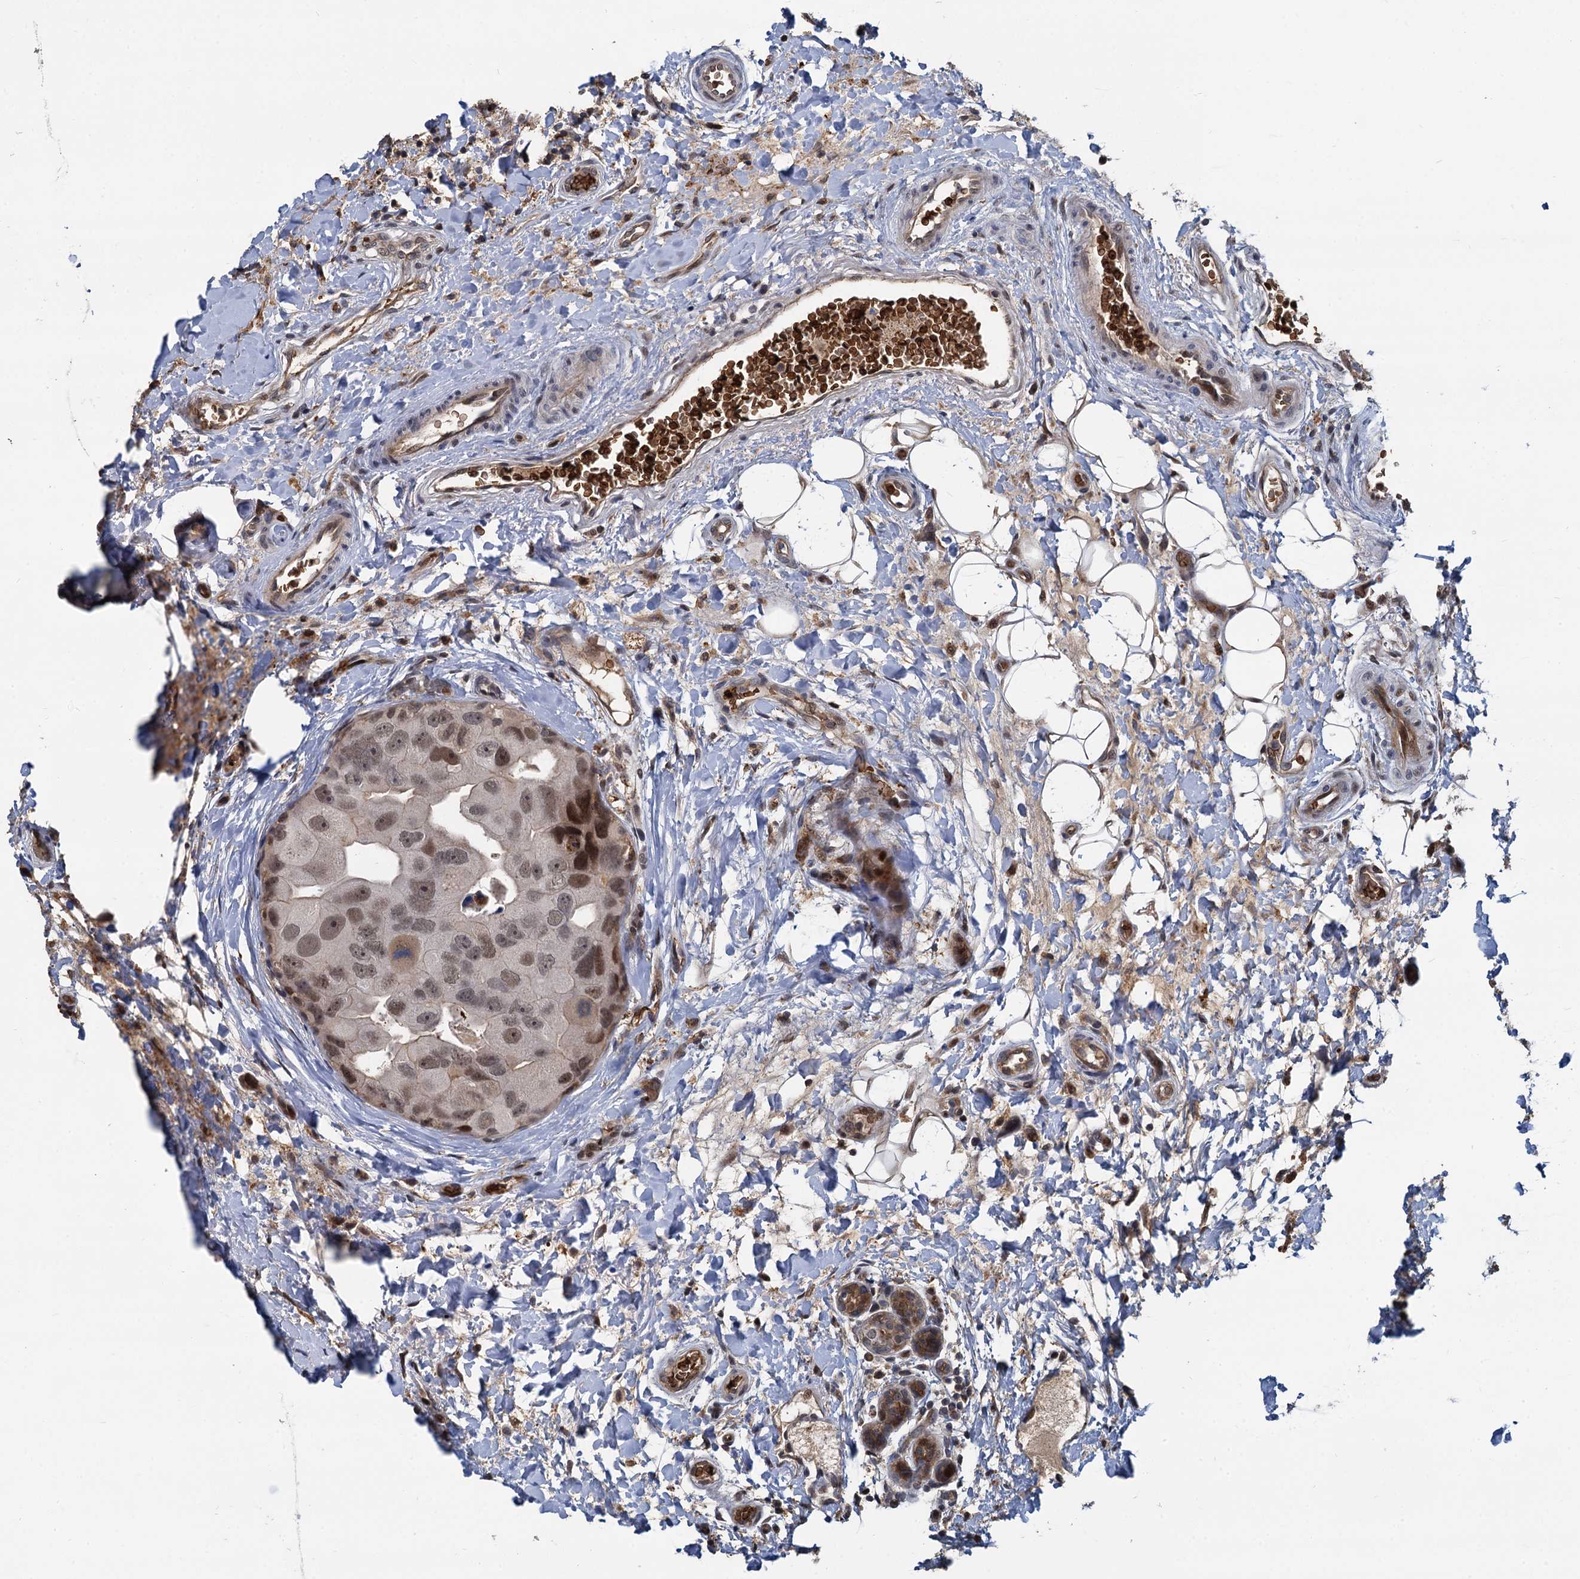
{"staining": {"intensity": "moderate", "quantity": ">75%", "location": "nuclear"}, "tissue": "breast cancer", "cell_type": "Tumor cells", "image_type": "cancer", "snomed": [{"axis": "morphology", "description": "Normal tissue, NOS"}, {"axis": "morphology", "description": "Duct carcinoma"}, {"axis": "topography", "description": "Breast"}], "caption": "Protein expression analysis of invasive ductal carcinoma (breast) demonstrates moderate nuclear staining in approximately >75% of tumor cells.", "gene": "FANCI", "patient": {"sex": "female", "age": 62}}